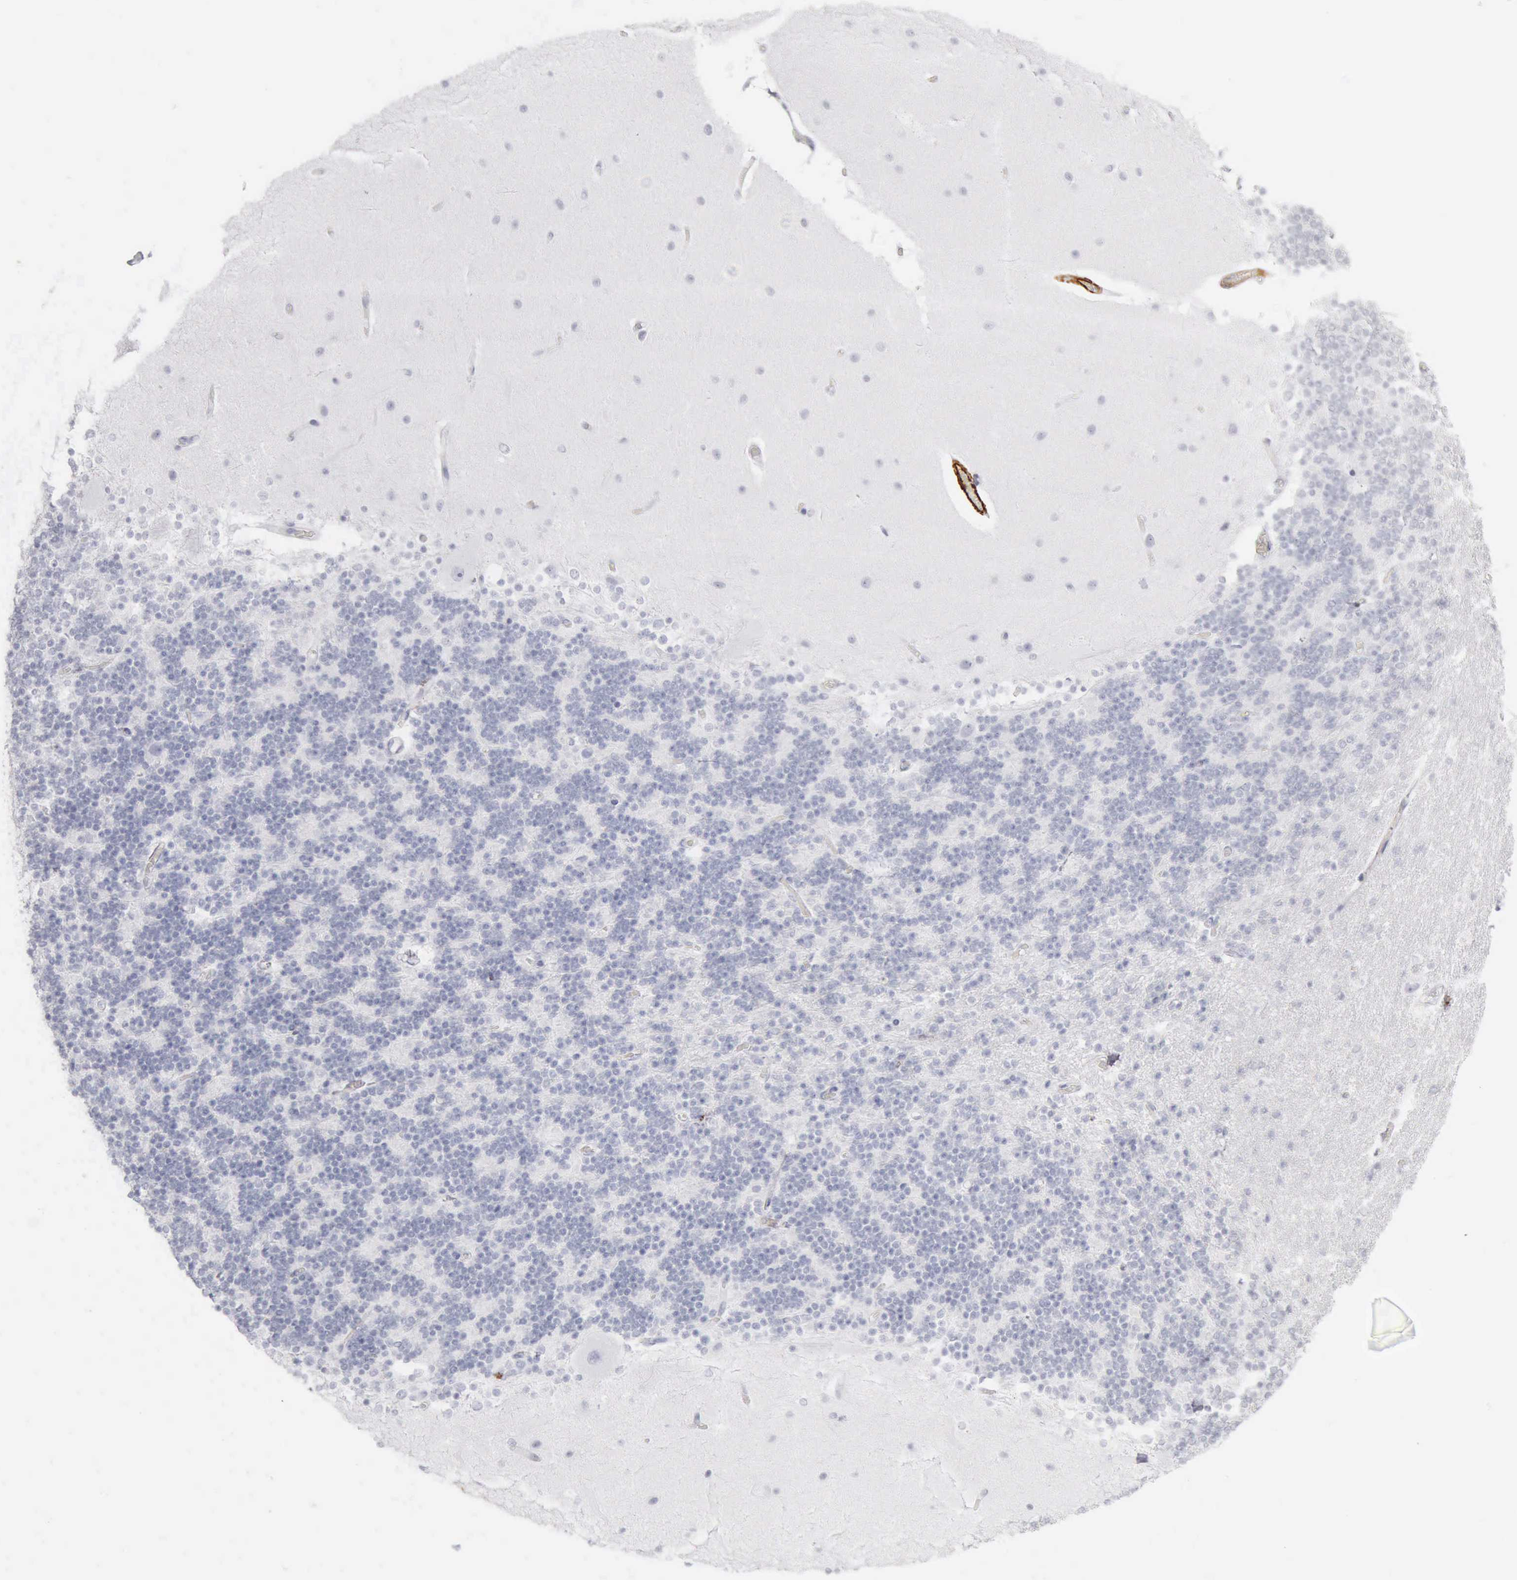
{"staining": {"intensity": "negative", "quantity": "none", "location": "none"}, "tissue": "cerebellum", "cell_type": "Cells in granular layer", "image_type": "normal", "snomed": [{"axis": "morphology", "description": "Normal tissue, NOS"}, {"axis": "topography", "description": "Cerebellum"}], "caption": "Benign cerebellum was stained to show a protein in brown. There is no significant expression in cells in granular layer. (DAB (3,3'-diaminobenzidine) immunohistochemistry, high magnification).", "gene": "CALD1", "patient": {"sex": "female", "age": 54}}